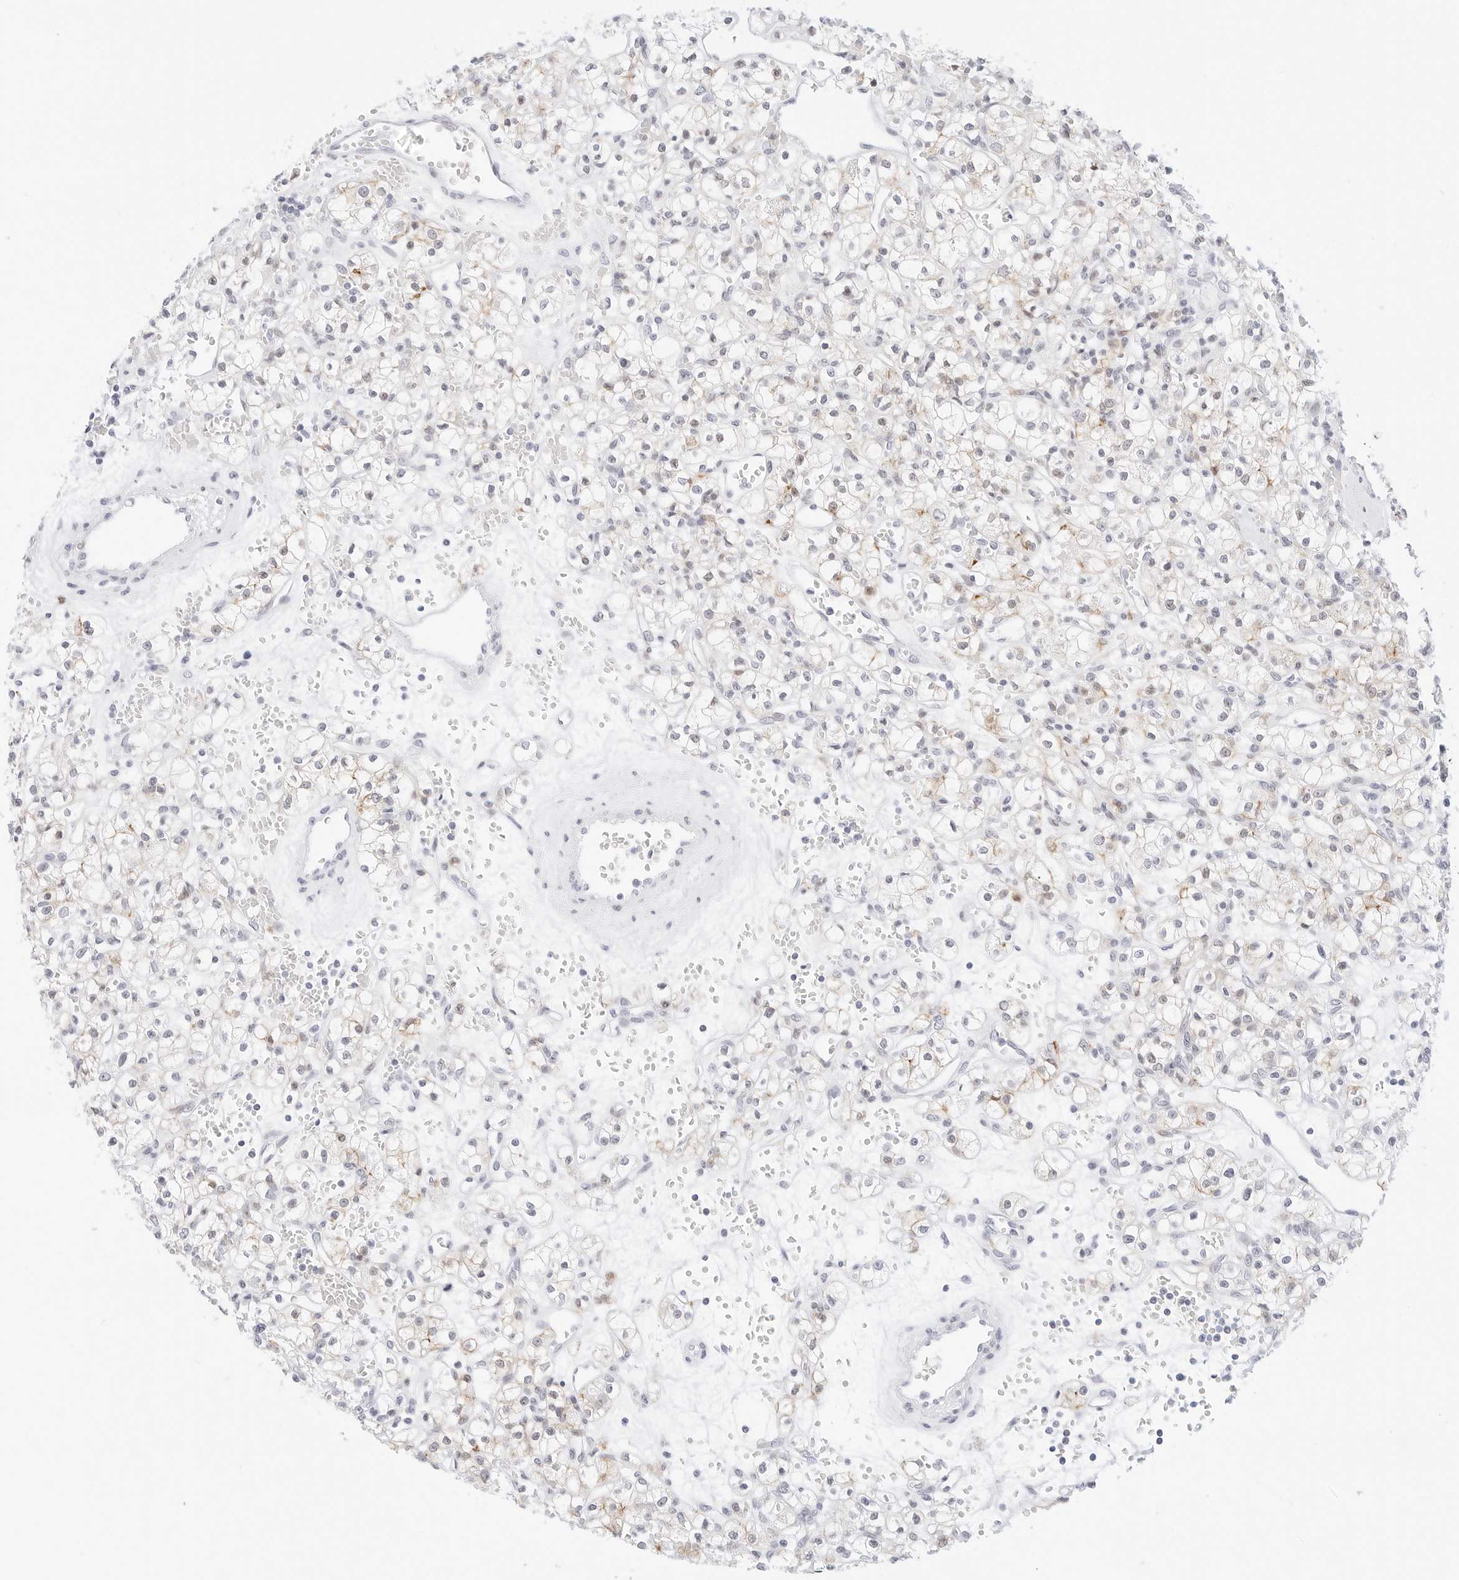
{"staining": {"intensity": "weak", "quantity": "<25%", "location": "cytoplasmic/membranous"}, "tissue": "renal cancer", "cell_type": "Tumor cells", "image_type": "cancer", "snomed": [{"axis": "morphology", "description": "Adenocarcinoma, NOS"}, {"axis": "topography", "description": "Kidney"}], "caption": "The photomicrograph shows no significant staining in tumor cells of renal adenocarcinoma.", "gene": "CDH1", "patient": {"sex": "female", "age": 59}}